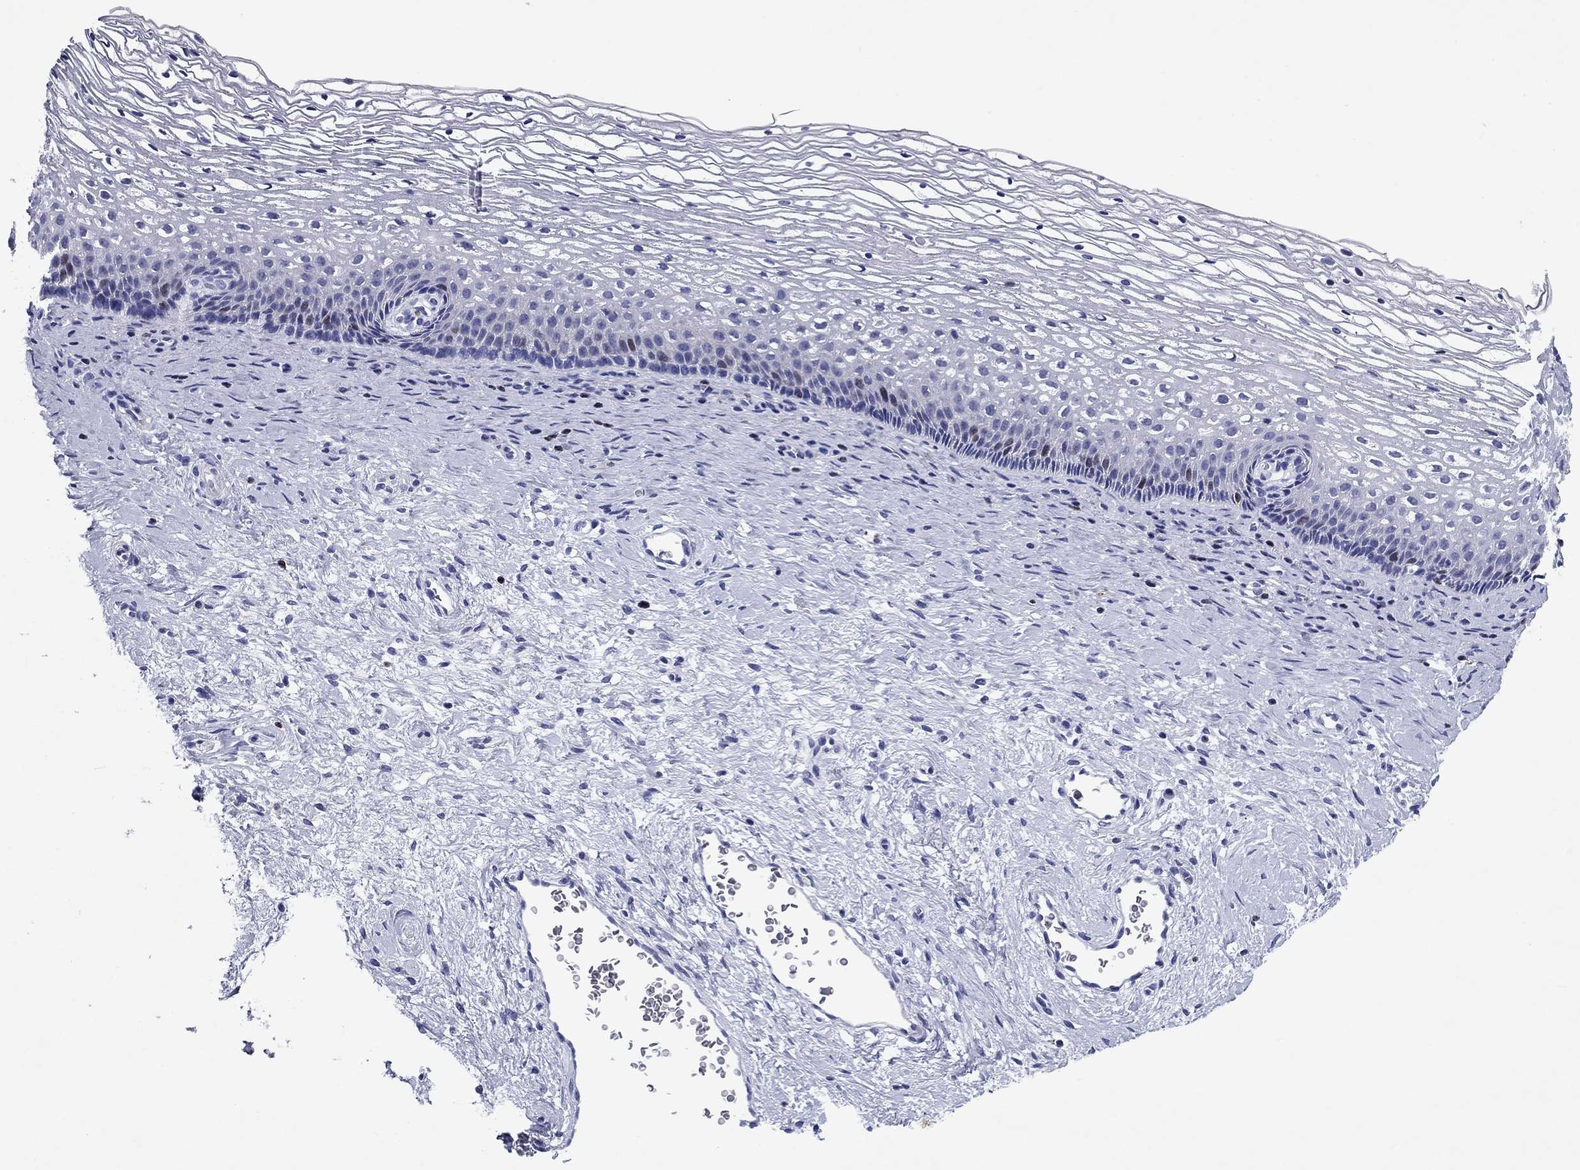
{"staining": {"intensity": "negative", "quantity": "none", "location": "none"}, "tissue": "cervix", "cell_type": "Glandular cells", "image_type": "normal", "snomed": [{"axis": "morphology", "description": "Normal tissue, NOS"}, {"axis": "topography", "description": "Cervix"}], "caption": "High power microscopy image of an immunohistochemistry (IHC) micrograph of unremarkable cervix, revealing no significant expression in glandular cells. Brightfield microscopy of immunohistochemistry (IHC) stained with DAB (brown) and hematoxylin (blue), captured at high magnification.", "gene": "GZMK", "patient": {"sex": "female", "age": 34}}